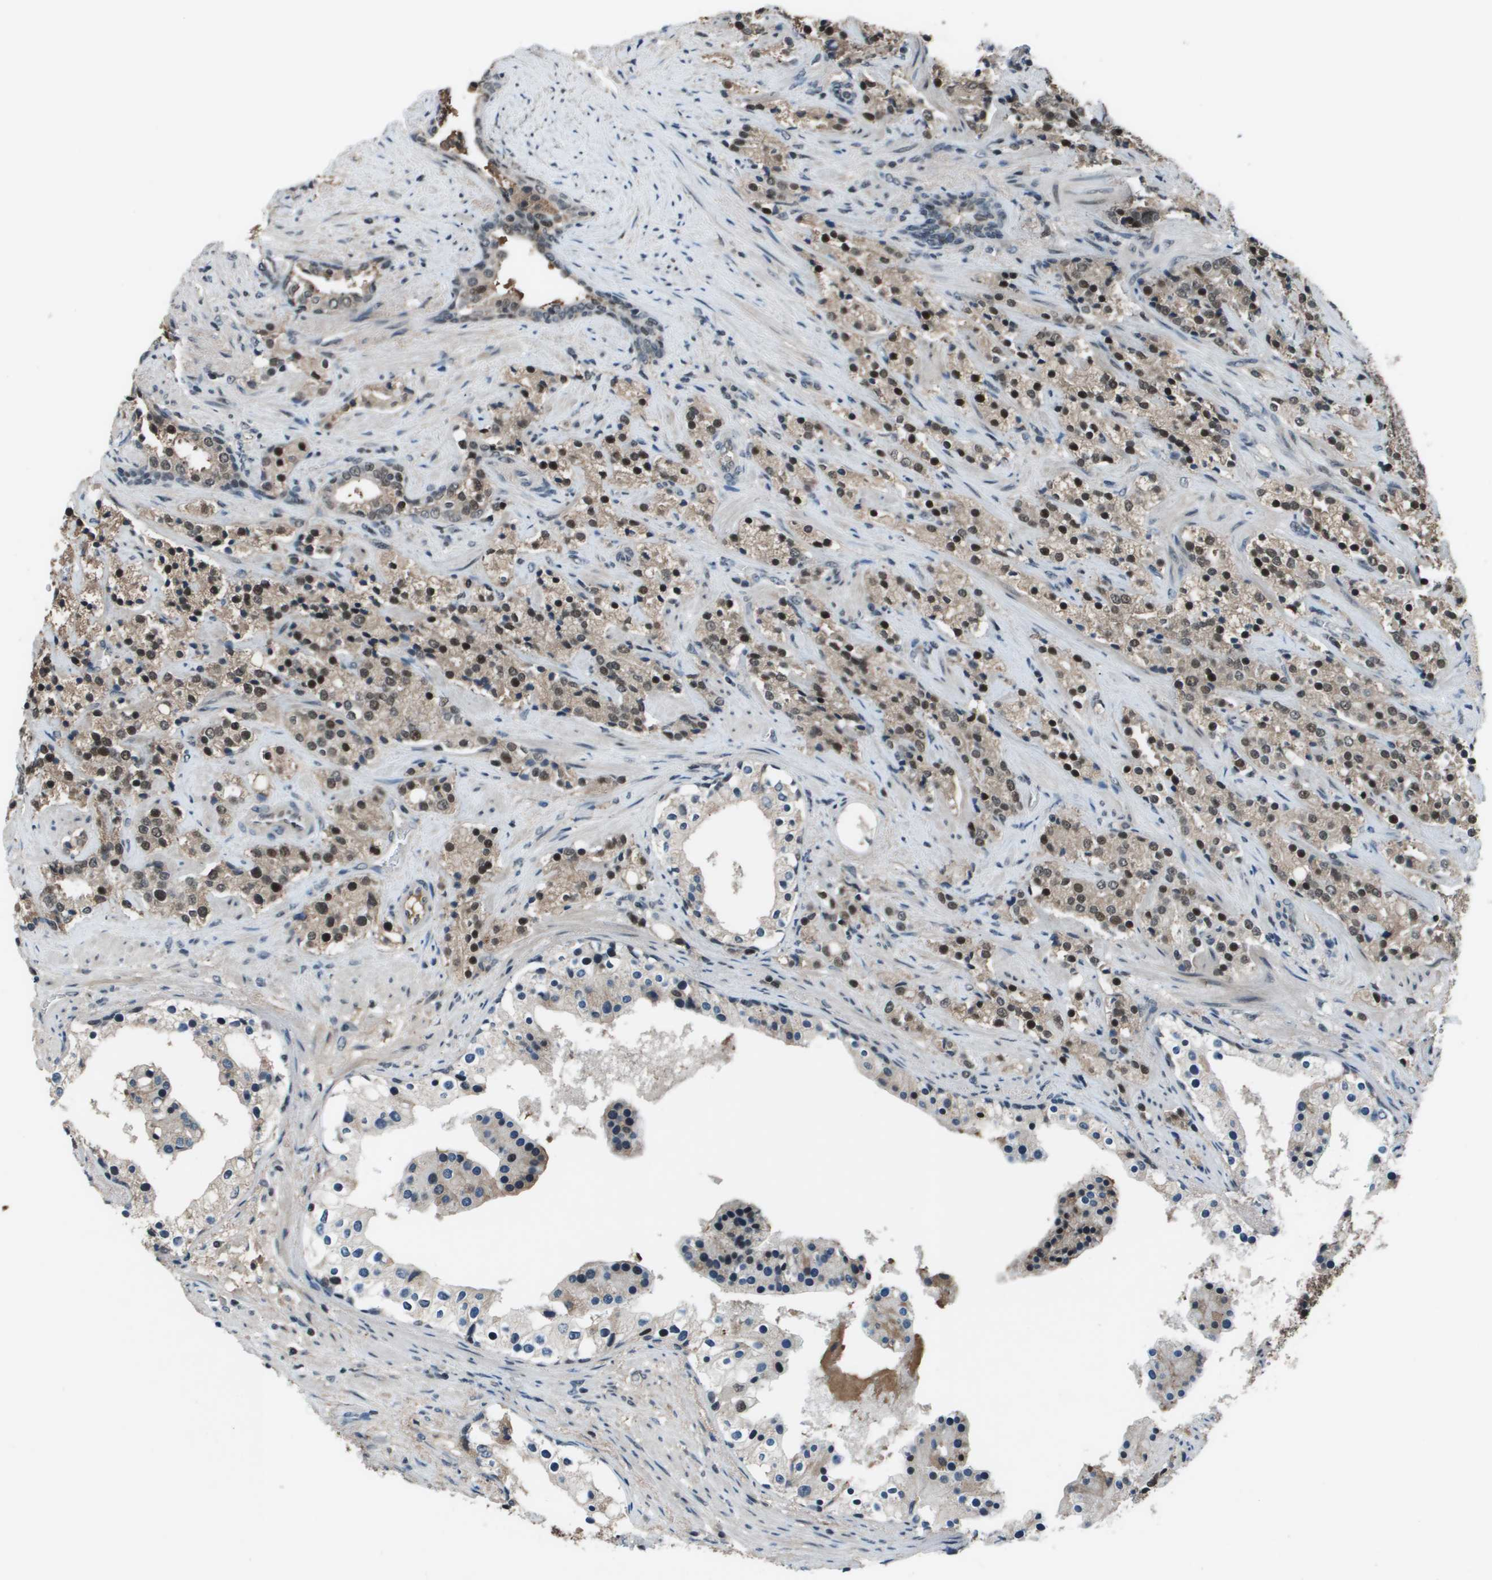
{"staining": {"intensity": "strong", "quantity": ">75%", "location": "nuclear"}, "tissue": "prostate cancer", "cell_type": "Tumor cells", "image_type": "cancer", "snomed": [{"axis": "morphology", "description": "Adenocarcinoma, High grade"}, {"axis": "topography", "description": "Prostate"}], "caption": "Prostate cancer was stained to show a protein in brown. There is high levels of strong nuclear positivity in about >75% of tumor cells. Ihc stains the protein of interest in brown and the nuclei are stained blue.", "gene": "THRAP3", "patient": {"sex": "male", "age": 71}}